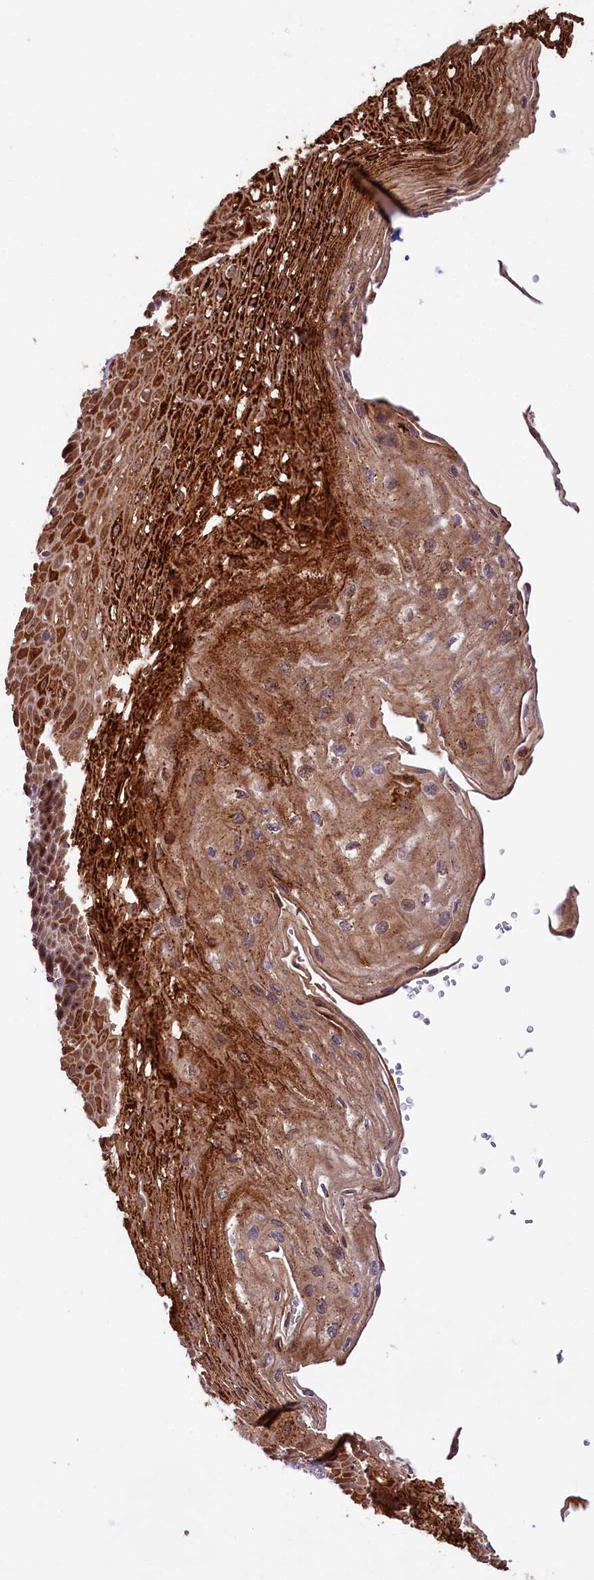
{"staining": {"intensity": "strong", "quantity": ">75%", "location": "cytoplasmic/membranous,nuclear"}, "tissue": "esophagus", "cell_type": "Squamous epithelial cells", "image_type": "normal", "snomed": [{"axis": "morphology", "description": "Normal tissue, NOS"}, {"axis": "topography", "description": "Esophagus"}], "caption": "IHC of normal esophagus displays high levels of strong cytoplasmic/membranous,nuclear positivity in about >75% of squamous epithelial cells. (DAB (3,3'-diaminobenzidine) IHC, brown staining for protein, blue staining for nuclei).", "gene": "PHAF1", "patient": {"sex": "female", "age": 66}}